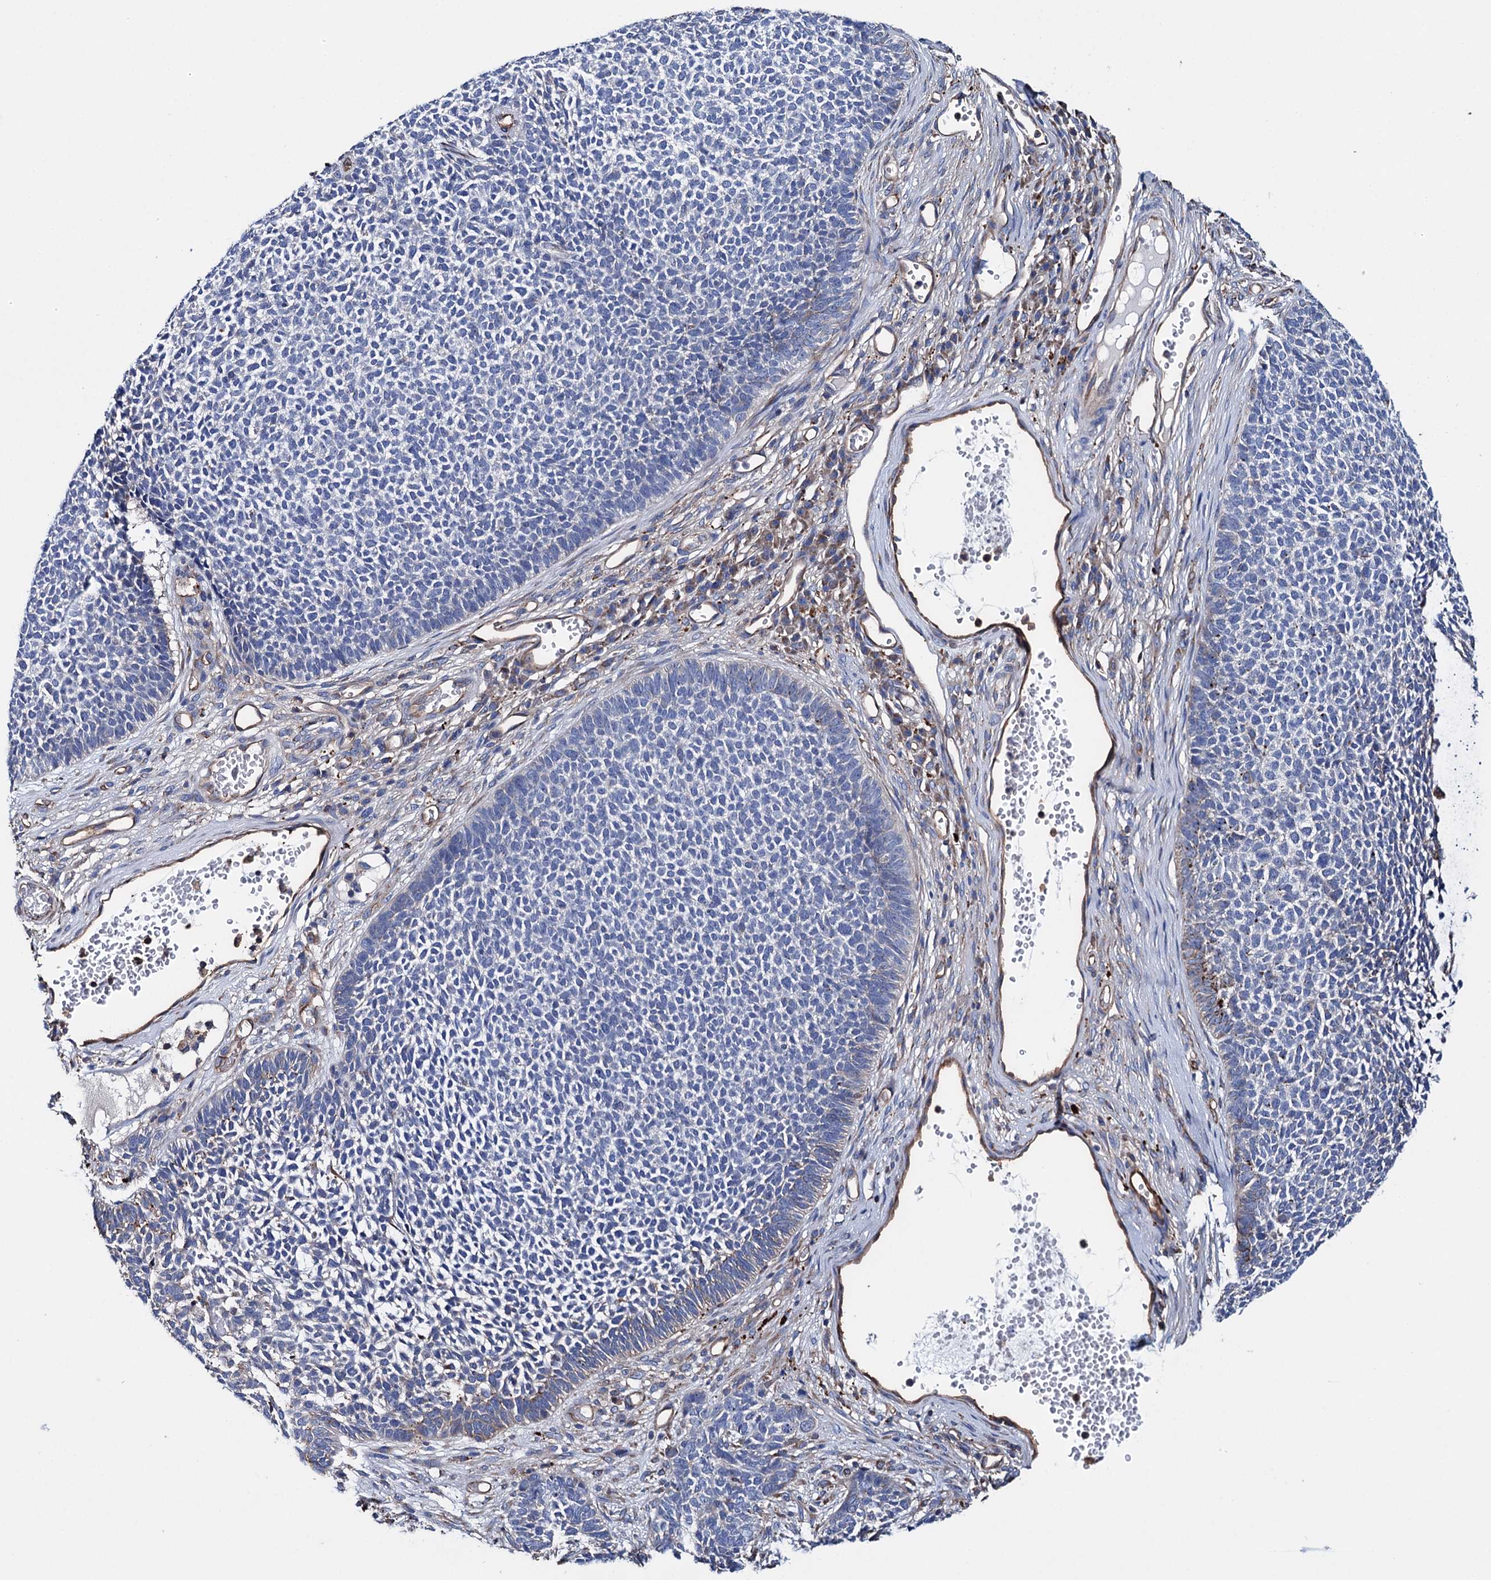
{"staining": {"intensity": "weak", "quantity": "<25%", "location": "cytoplasmic/membranous"}, "tissue": "skin cancer", "cell_type": "Tumor cells", "image_type": "cancer", "snomed": [{"axis": "morphology", "description": "Basal cell carcinoma"}, {"axis": "topography", "description": "Skin"}], "caption": "Immunohistochemistry of basal cell carcinoma (skin) shows no positivity in tumor cells.", "gene": "SCPEP1", "patient": {"sex": "female", "age": 84}}